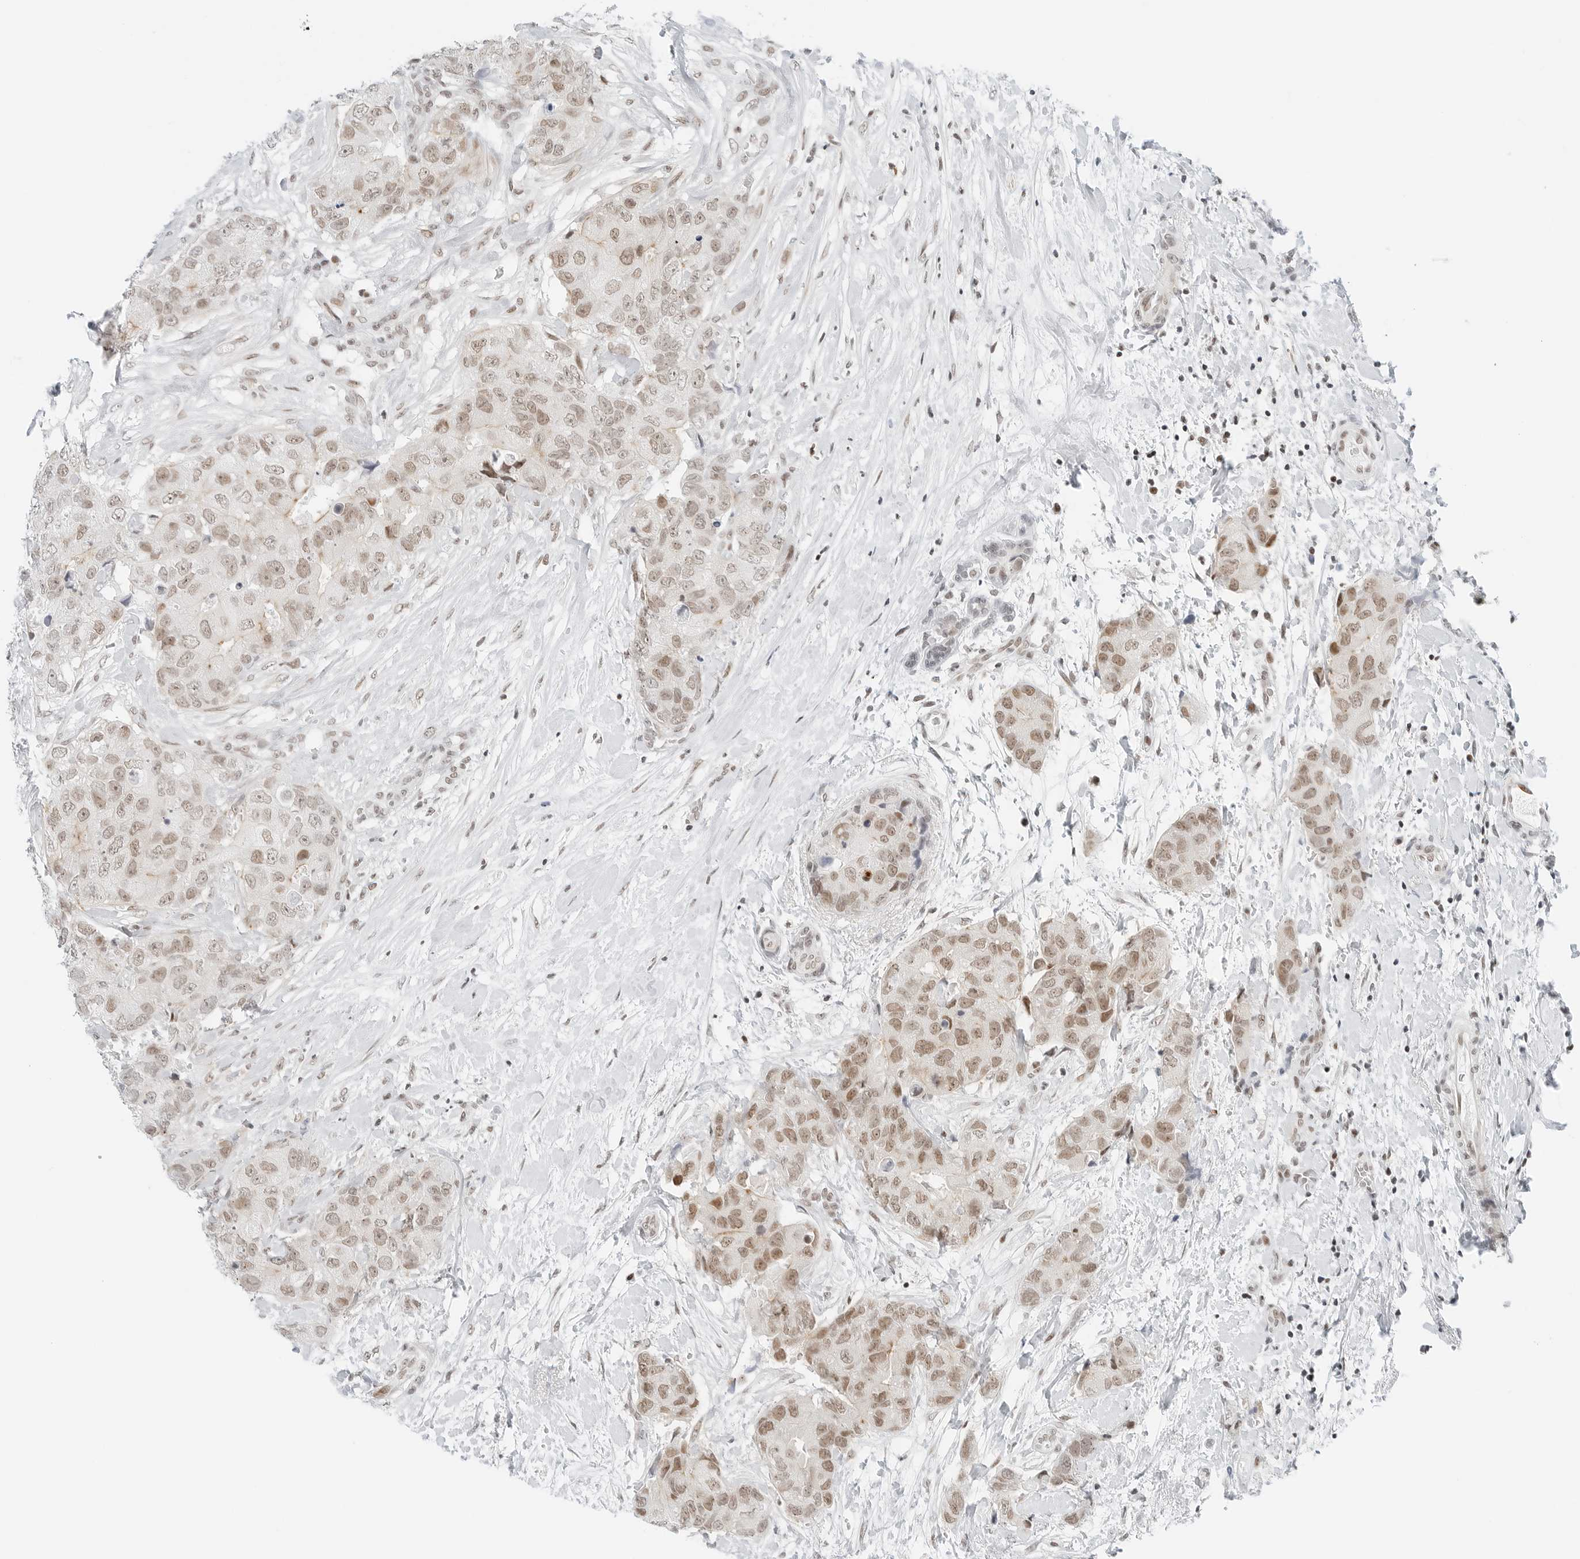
{"staining": {"intensity": "moderate", "quantity": ">75%", "location": "nuclear"}, "tissue": "breast cancer", "cell_type": "Tumor cells", "image_type": "cancer", "snomed": [{"axis": "morphology", "description": "Duct carcinoma"}, {"axis": "topography", "description": "Breast"}], "caption": "The micrograph exhibits staining of breast cancer (infiltrating ductal carcinoma), revealing moderate nuclear protein expression (brown color) within tumor cells.", "gene": "CRTC2", "patient": {"sex": "female", "age": 62}}